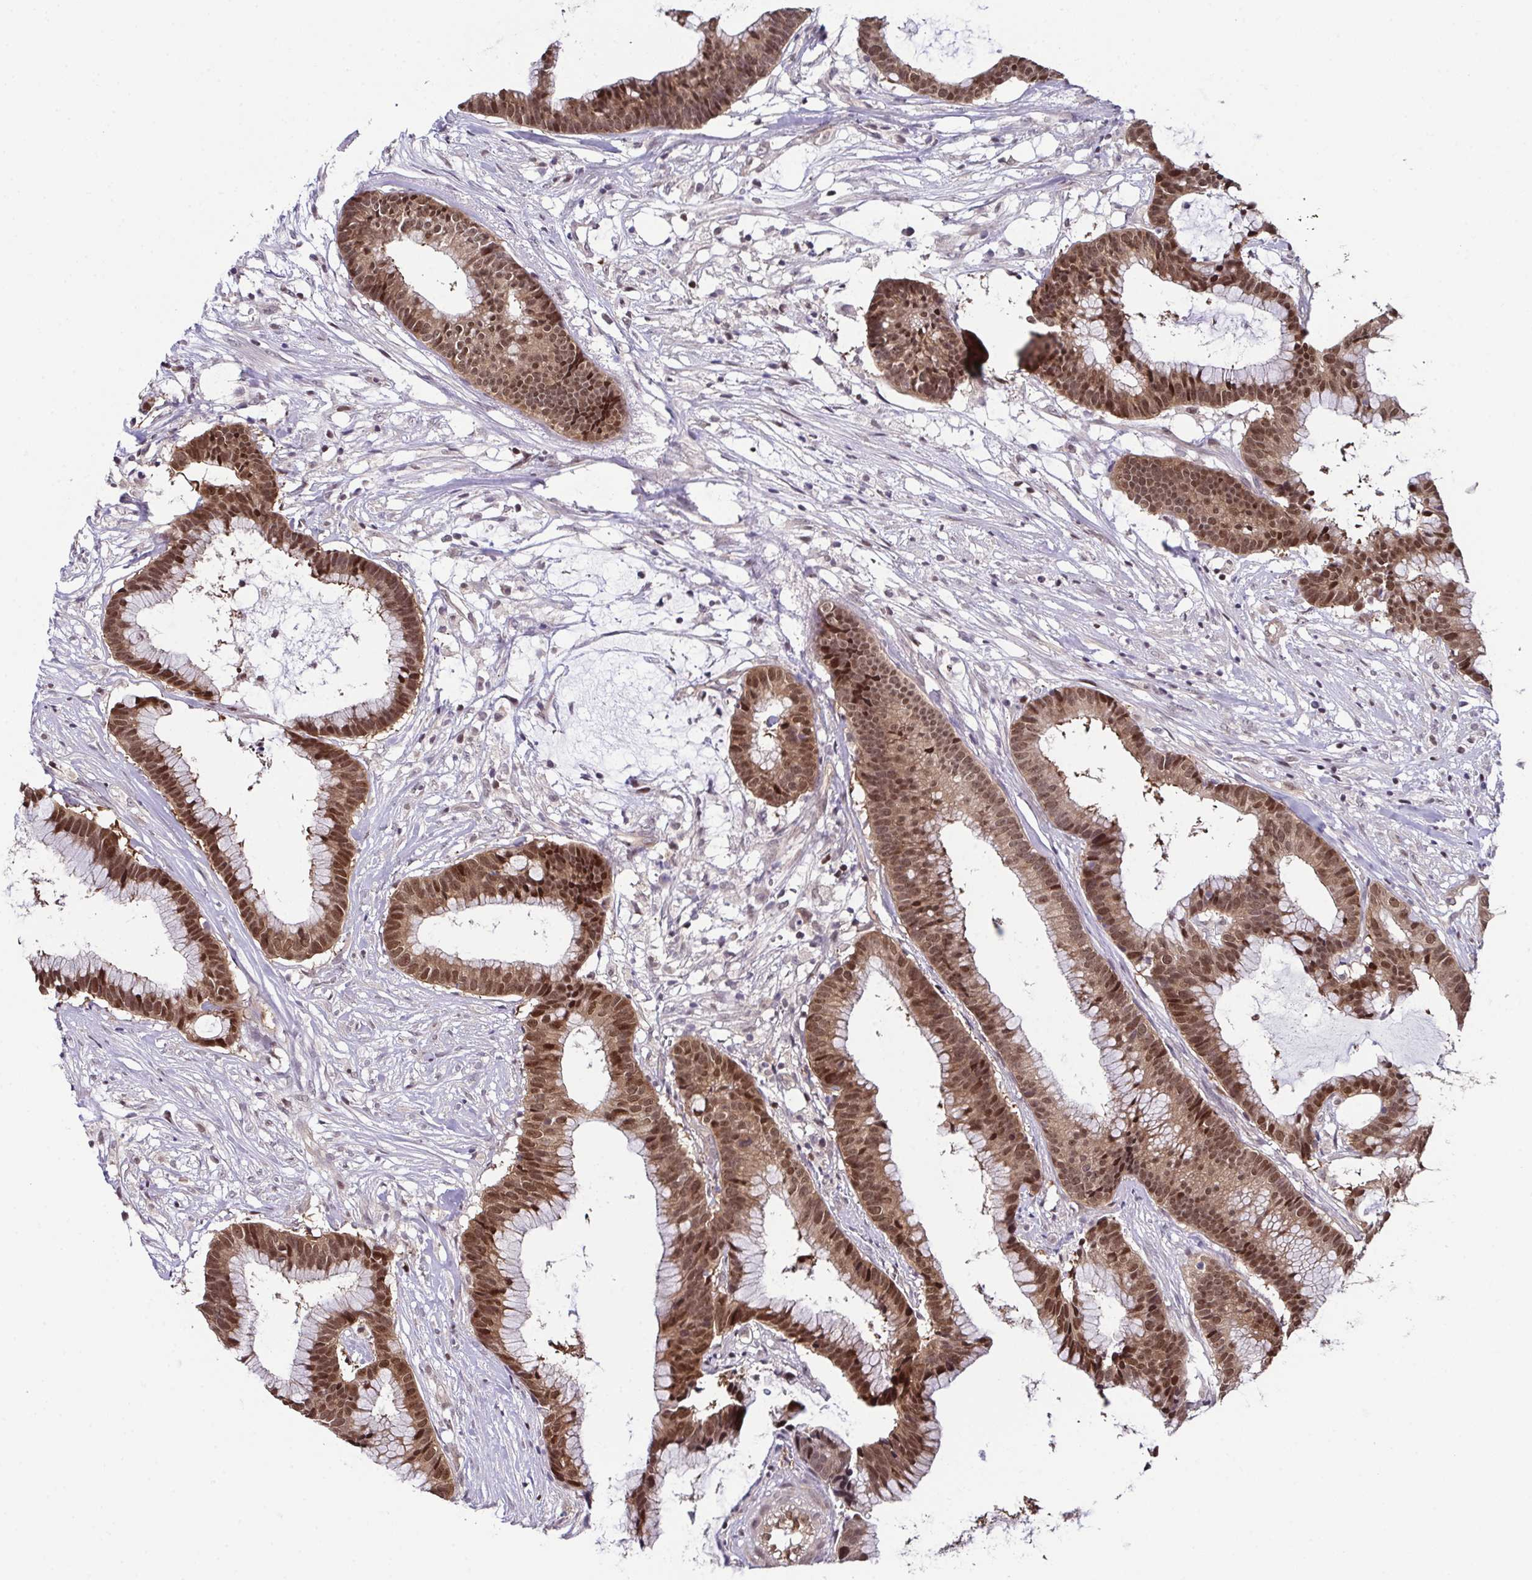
{"staining": {"intensity": "moderate", "quantity": ">75%", "location": "cytoplasmic/membranous,nuclear"}, "tissue": "colorectal cancer", "cell_type": "Tumor cells", "image_type": "cancer", "snomed": [{"axis": "morphology", "description": "Adenocarcinoma, NOS"}, {"axis": "topography", "description": "Colon"}], "caption": "Colorectal cancer (adenocarcinoma) stained with a brown dye demonstrates moderate cytoplasmic/membranous and nuclear positive expression in about >75% of tumor cells.", "gene": "DNAJB1", "patient": {"sex": "female", "age": 78}}